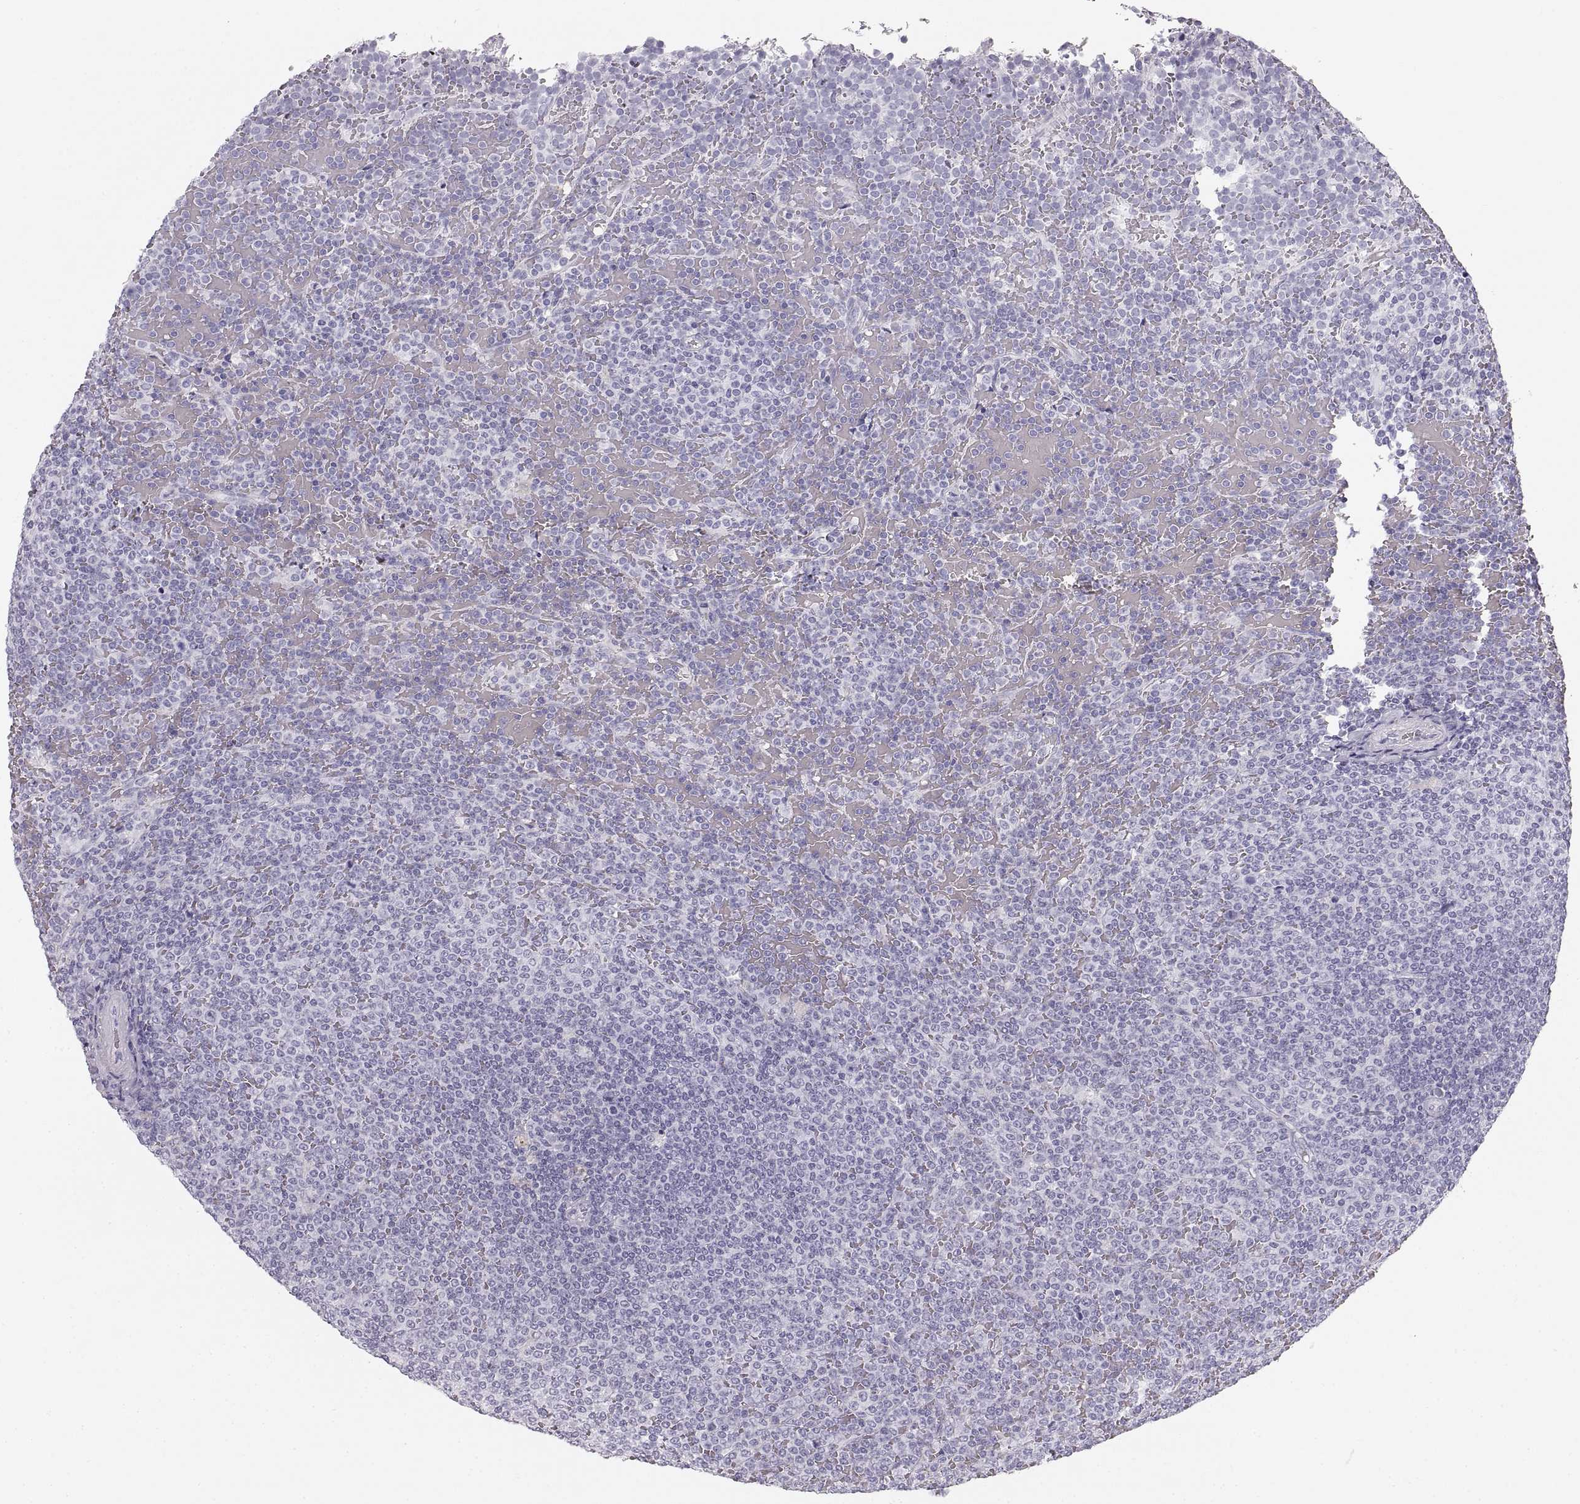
{"staining": {"intensity": "negative", "quantity": "none", "location": "none"}, "tissue": "lymphoma", "cell_type": "Tumor cells", "image_type": "cancer", "snomed": [{"axis": "morphology", "description": "Malignant lymphoma, non-Hodgkin's type, Low grade"}, {"axis": "topography", "description": "Spleen"}], "caption": "This is an immunohistochemistry photomicrograph of human lymphoma. There is no staining in tumor cells.", "gene": "CRYAA", "patient": {"sex": "female", "age": 77}}